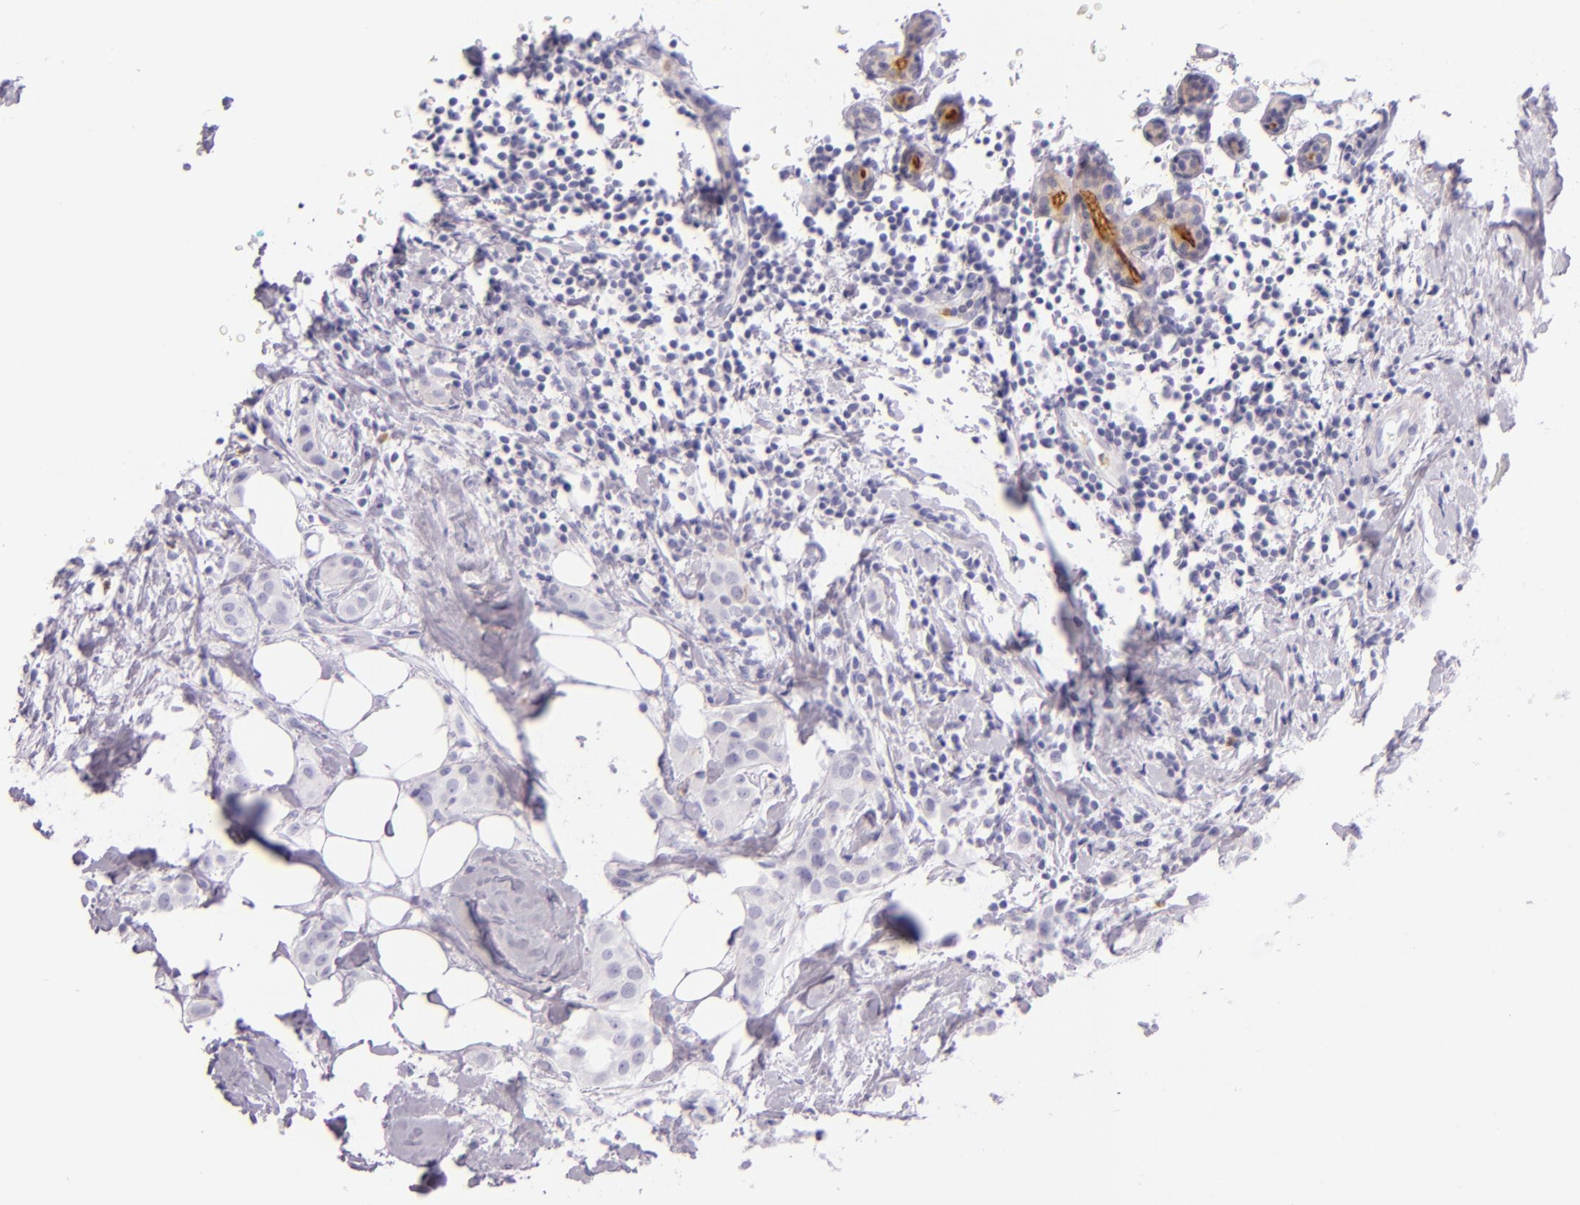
{"staining": {"intensity": "negative", "quantity": "none", "location": "none"}, "tissue": "breast cancer", "cell_type": "Tumor cells", "image_type": "cancer", "snomed": [{"axis": "morphology", "description": "Duct carcinoma"}, {"axis": "topography", "description": "Breast"}], "caption": "High power microscopy photomicrograph of an immunohistochemistry photomicrograph of breast intraductal carcinoma, revealing no significant staining in tumor cells. (Stains: DAB IHC with hematoxylin counter stain, Microscopy: brightfield microscopy at high magnification).", "gene": "CEACAM1", "patient": {"sex": "female", "age": 45}}